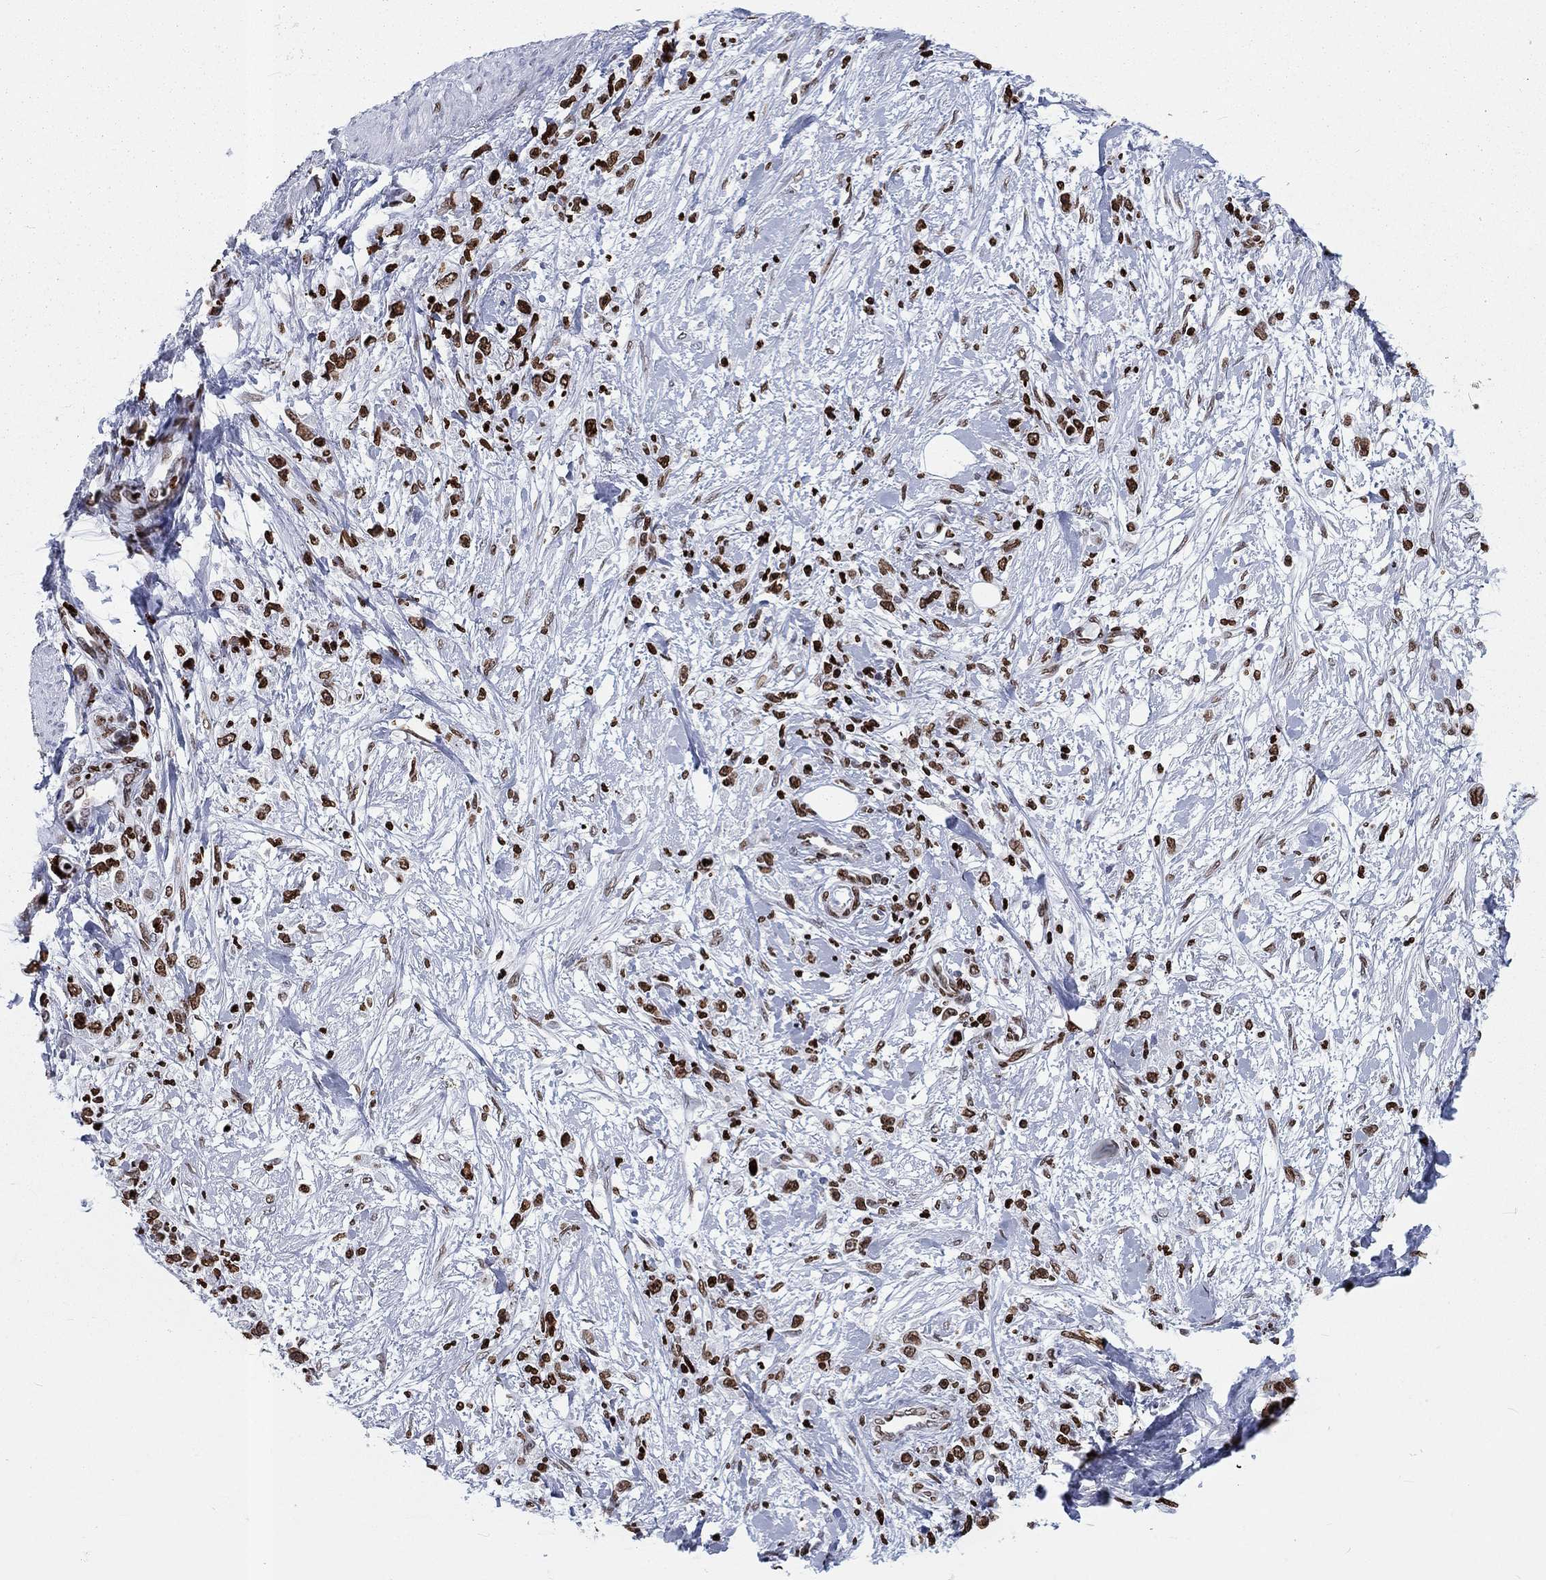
{"staining": {"intensity": "strong", "quantity": ">75%", "location": "nuclear"}, "tissue": "stomach cancer", "cell_type": "Tumor cells", "image_type": "cancer", "snomed": [{"axis": "morphology", "description": "Adenocarcinoma, NOS"}, {"axis": "topography", "description": "Stomach"}], "caption": "Immunohistochemistry (IHC) of stomach cancer shows high levels of strong nuclear positivity in approximately >75% of tumor cells. Using DAB (3,3'-diaminobenzidine) (brown) and hematoxylin (blue) stains, captured at high magnification using brightfield microscopy.", "gene": "H1-5", "patient": {"sex": "female", "age": 59}}